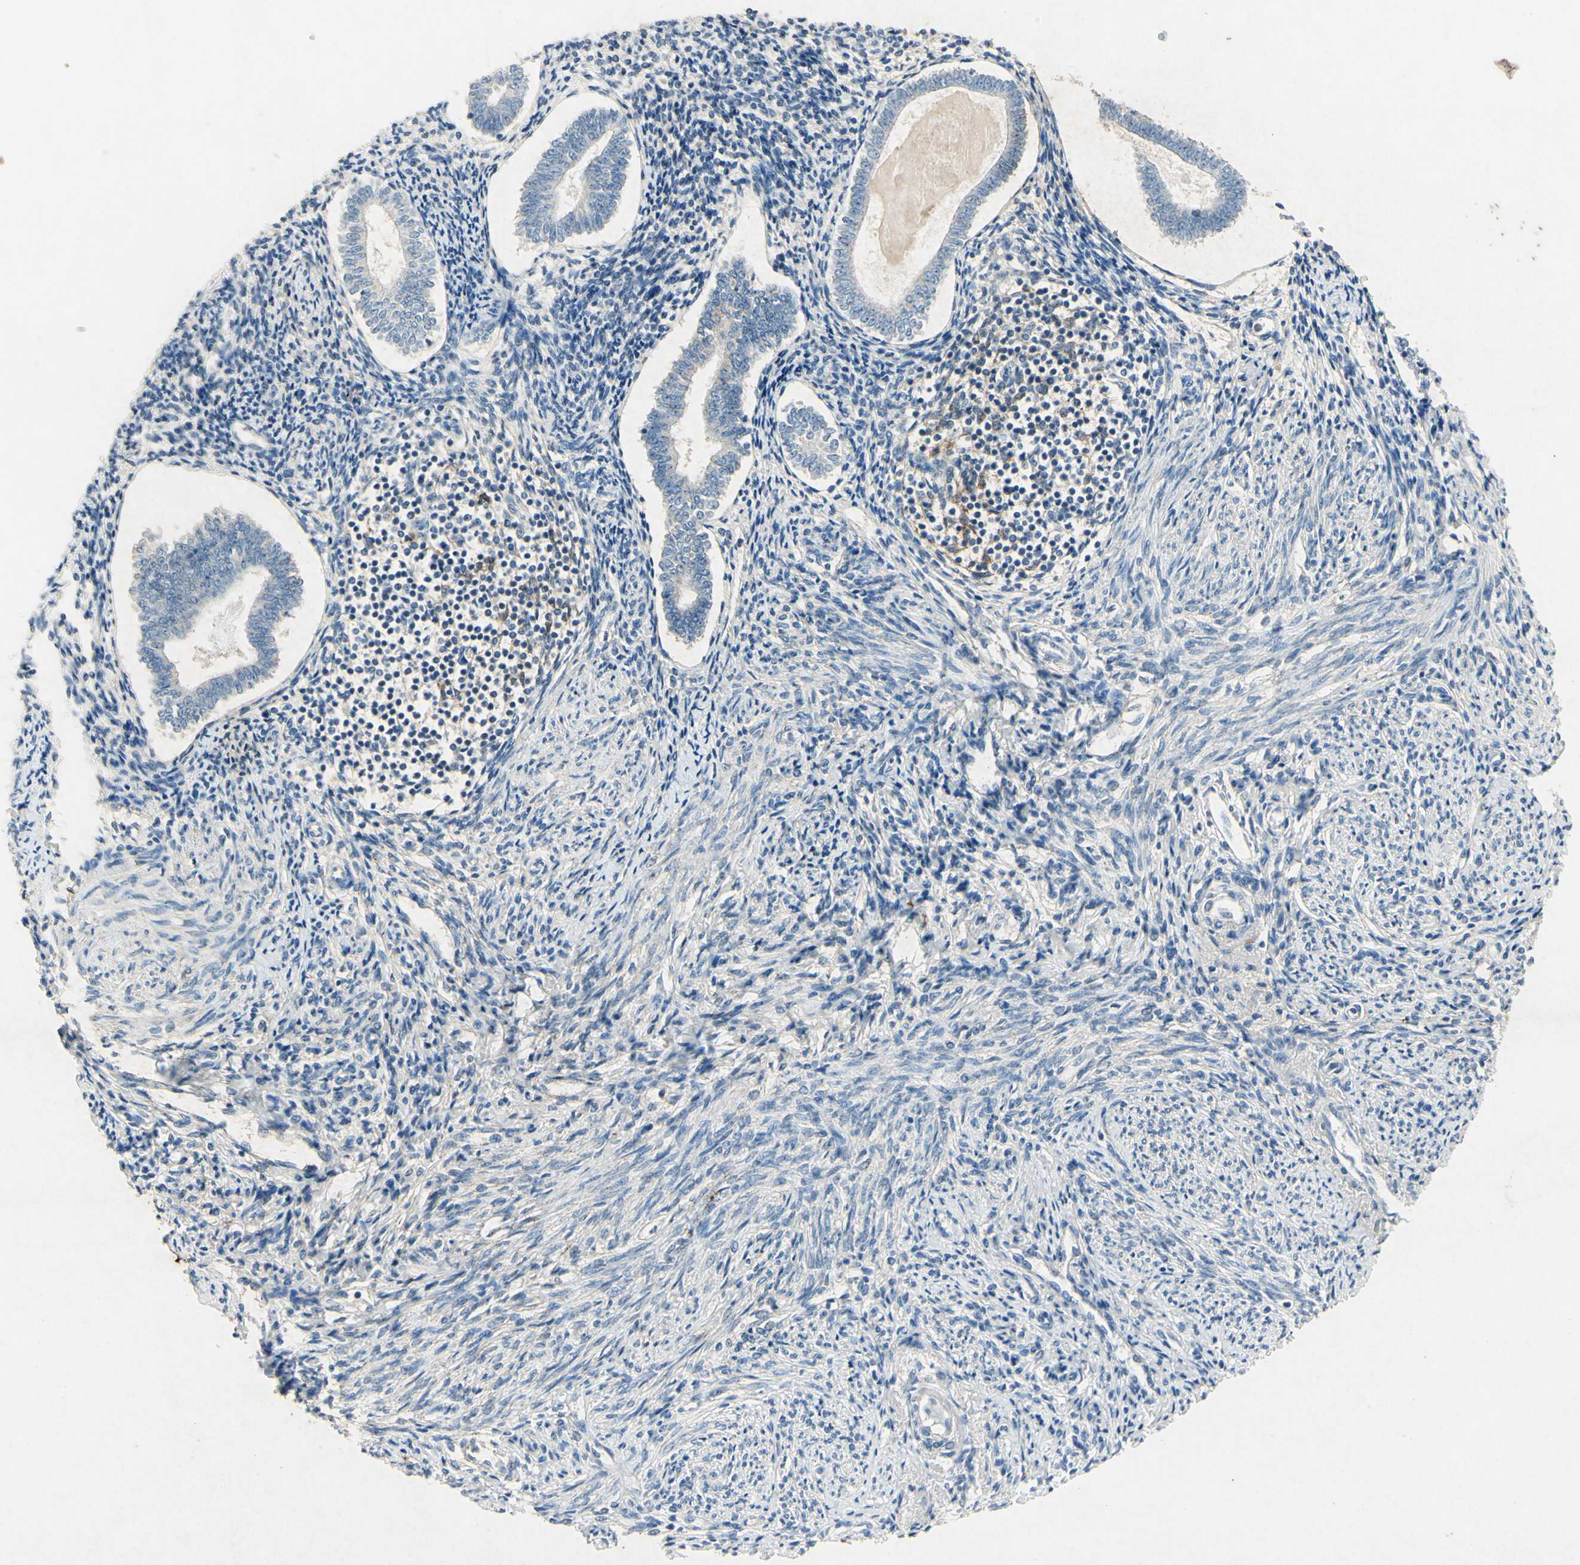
{"staining": {"intensity": "negative", "quantity": "none", "location": "none"}, "tissue": "endometrium", "cell_type": "Cells in endometrial stroma", "image_type": "normal", "snomed": [{"axis": "morphology", "description": "Normal tissue, NOS"}, {"axis": "topography", "description": "Endometrium"}], "caption": "IHC of benign endometrium shows no positivity in cells in endometrial stroma.", "gene": "SNAP91", "patient": {"sex": "female", "age": 71}}